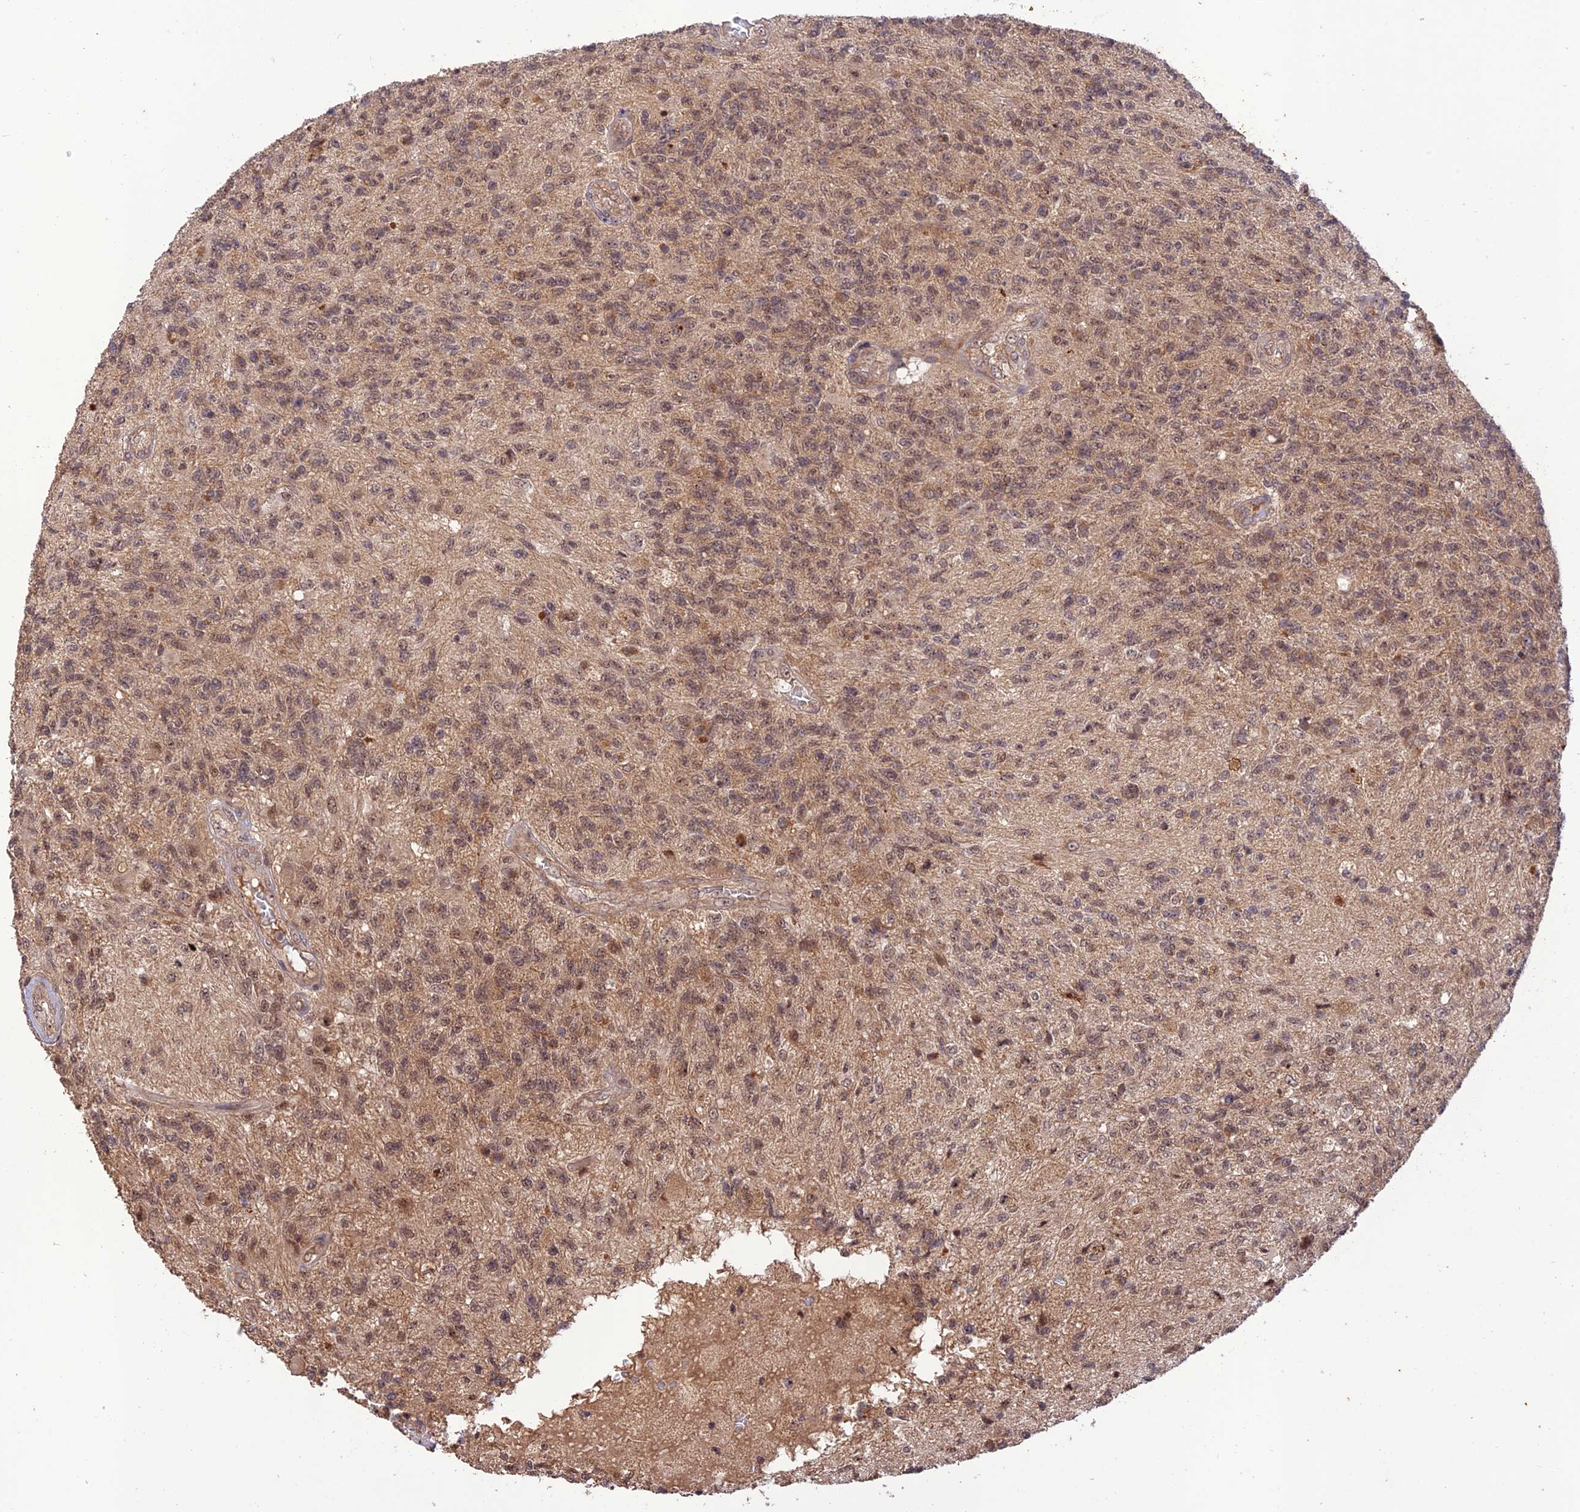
{"staining": {"intensity": "weak", "quantity": ">75%", "location": "cytoplasmic/membranous,nuclear"}, "tissue": "glioma", "cell_type": "Tumor cells", "image_type": "cancer", "snomed": [{"axis": "morphology", "description": "Glioma, malignant, High grade"}, {"axis": "topography", "description": "Brain"}], "caption": "The immunohistochemical stain highlights weak cytoplasmic/membranous and nuclear expression in tumor cells of malignant glioma (high-grade) tissue.", "gene": "REV1", "patient": {"sex": "male", "age": 56}}